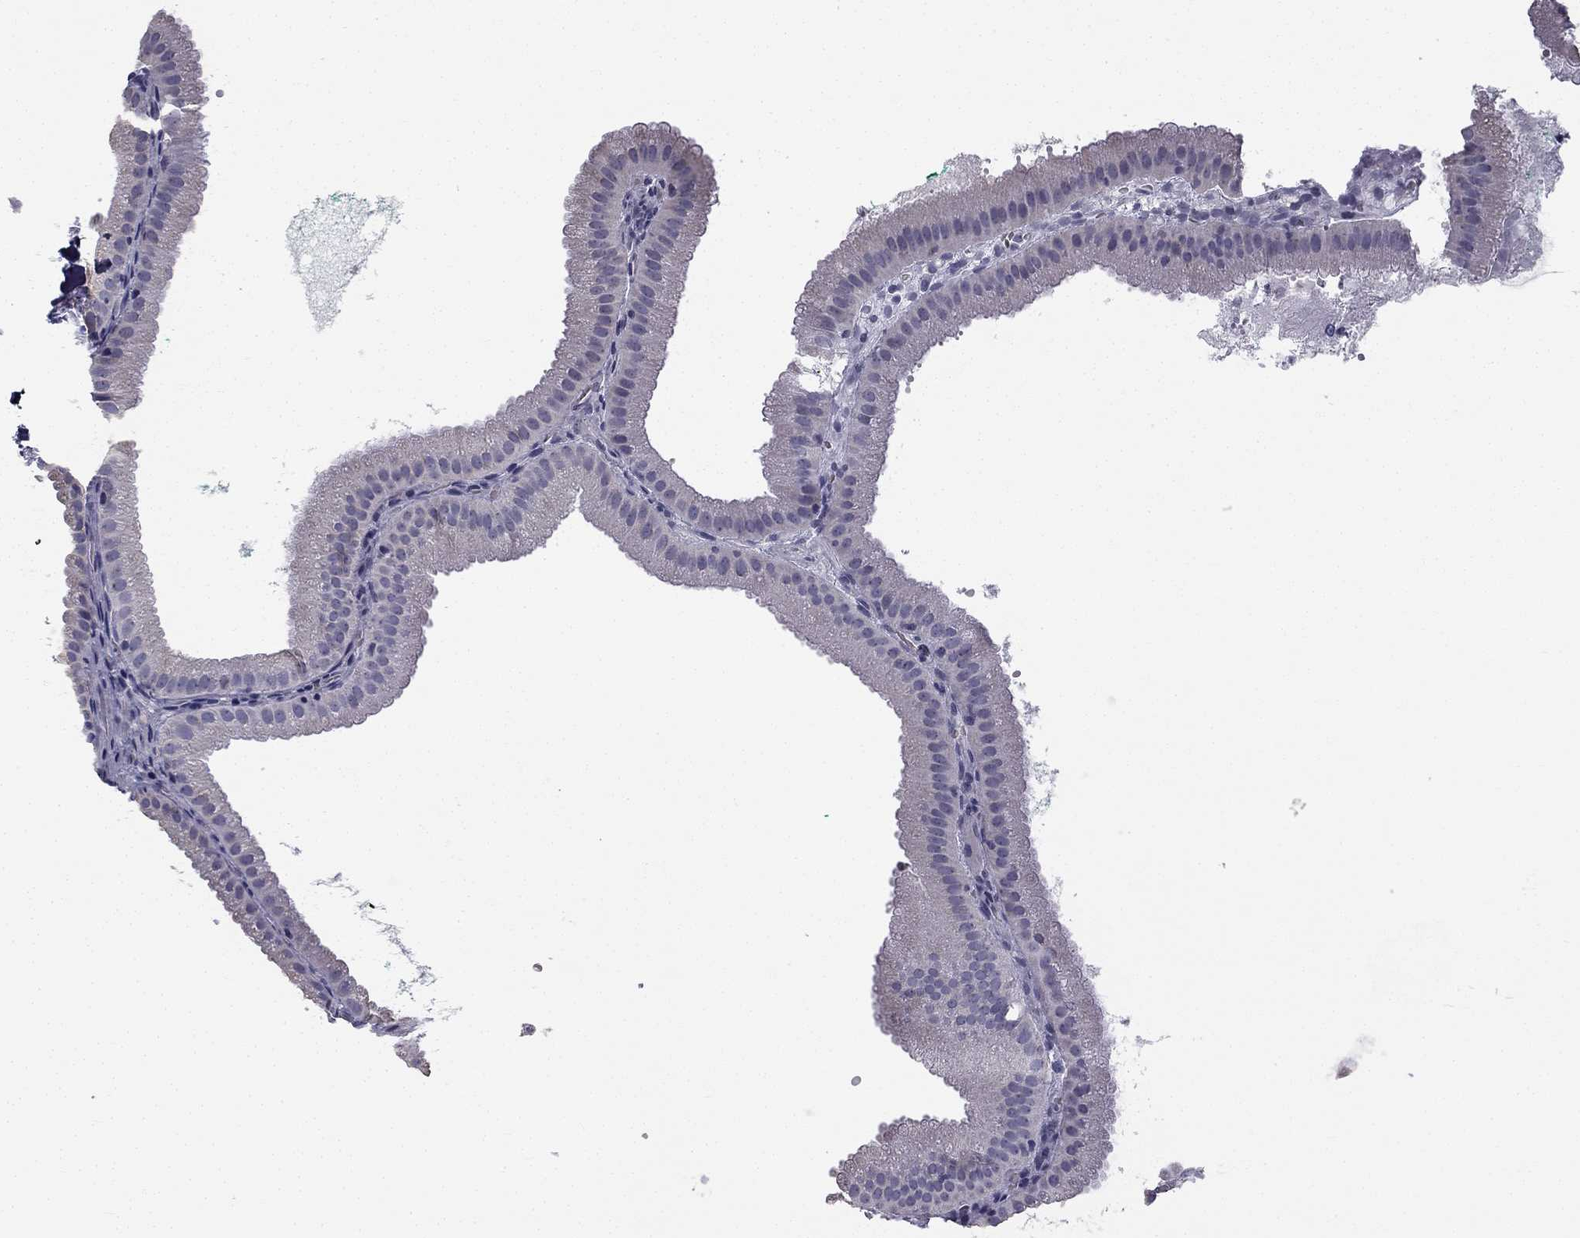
{"staining": {"intensity": "negative", "quantity": "none", "location": "none"}, "tissue": "gallbladder", "cell_type": "Glandular cells", "image_type": "normal", "snomed": [{"axis": "morphology", "description": "Normal tissue, NOS"}, {"axis": "topography", "description": "Gallbladder"}], "caption": "High power microscopy photomicrograph of an immunohistochemistry photomicrograph of unremarkable gallbladder, revealing no significant expression in glandular cells.", "gene": "CCDC40", "patient": {"sex": "male", "age": 67}}